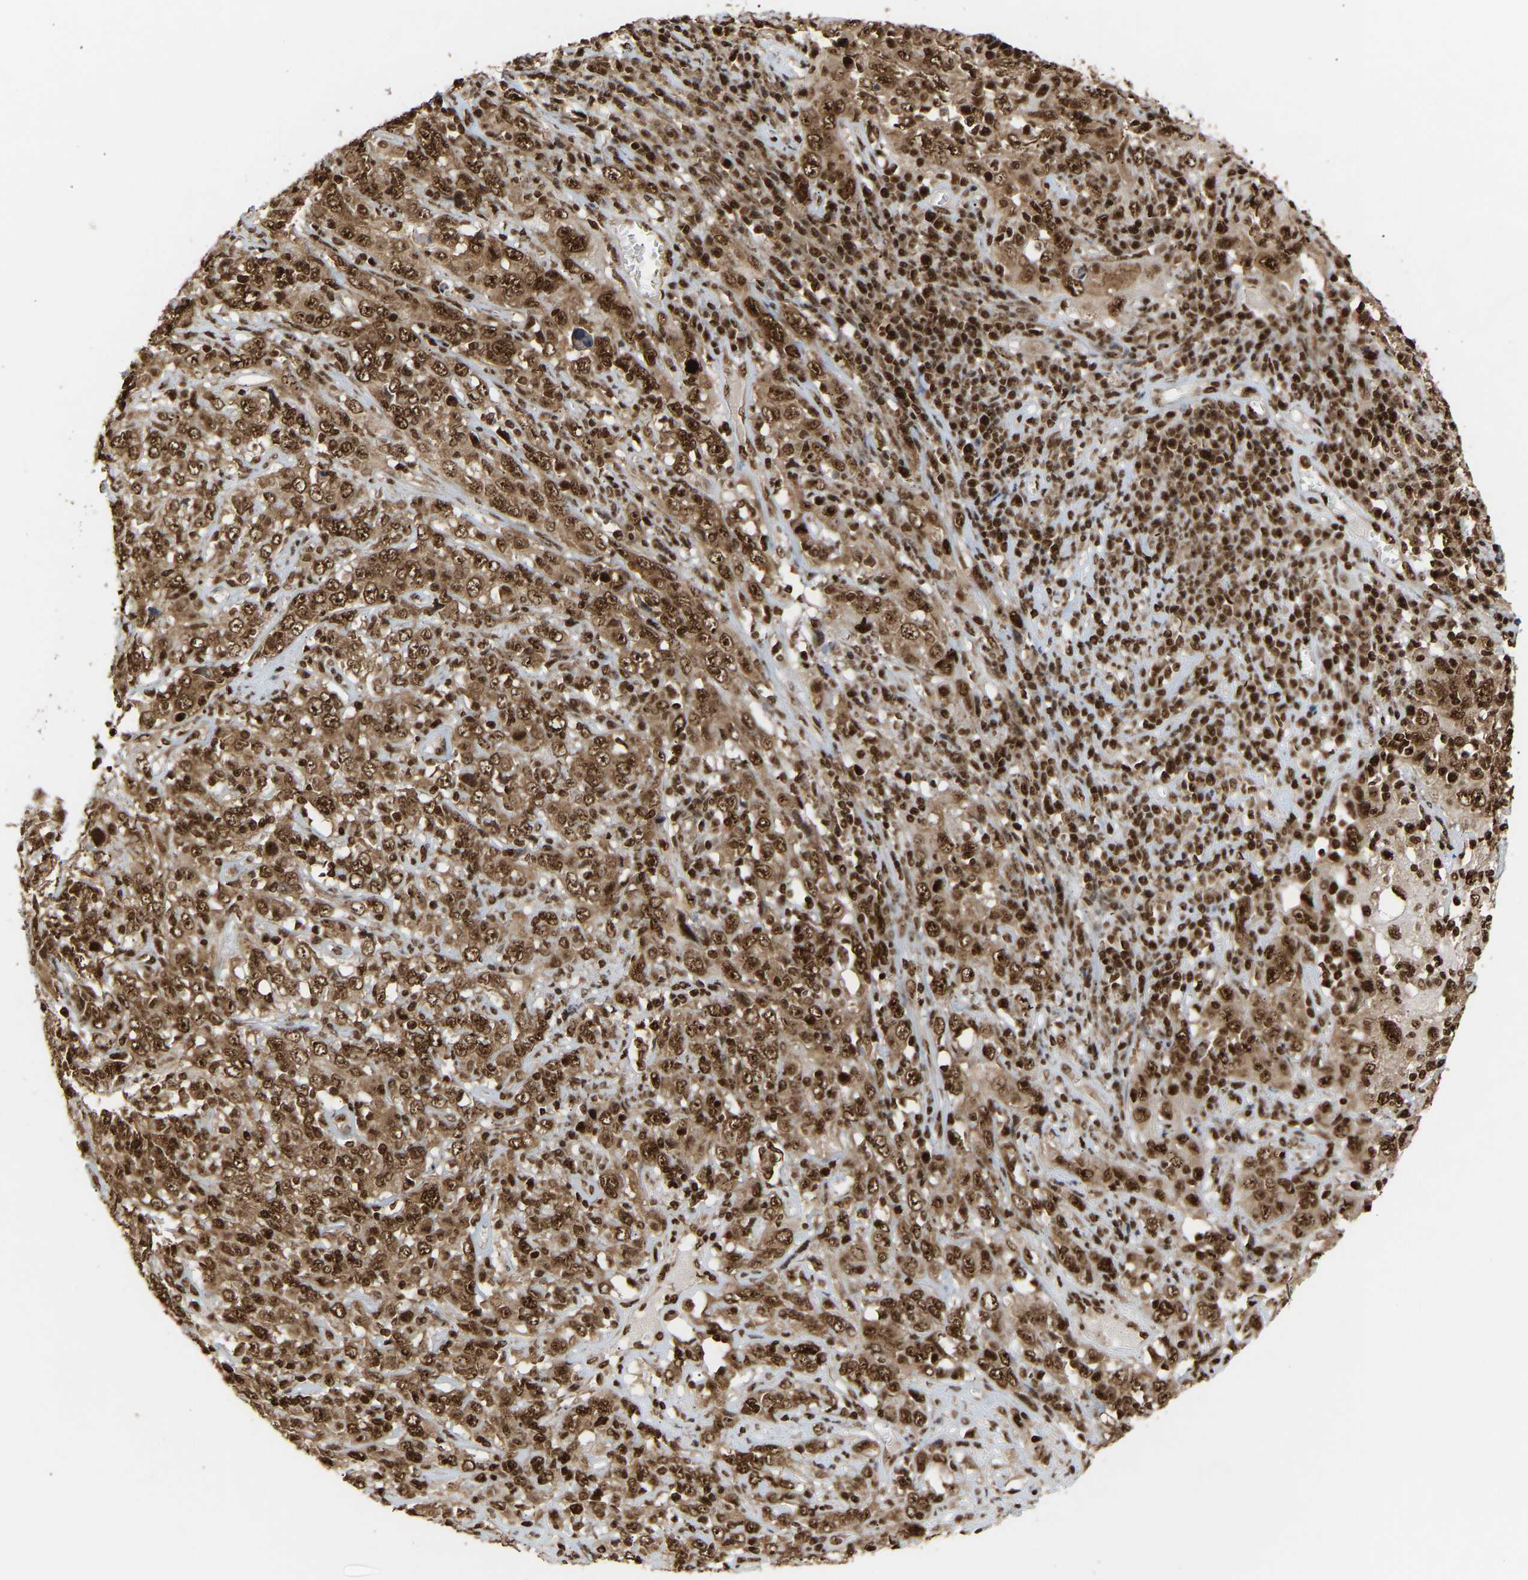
{"staining": {"intensity": "moderate", "quantity": ">75%", "location": "cytoplasmic/membranous,nuclear"}, "tissue": "cervical cancer", "cell_type": "Tumor cells", "image_type": "cancer", "snomed": [{"axis": "morphology", "description": "Squamous cell carcinoma, NOS"}, {"axis": "topography", "description": "Cervix"}], "caption": "Cervical cancer (squamous cell carcinoma) stained with a protein marker demonstrates moderate staining in tumor cells.", "gene": "ALYREF", "patient": {"sex": "female", "age": 46}}